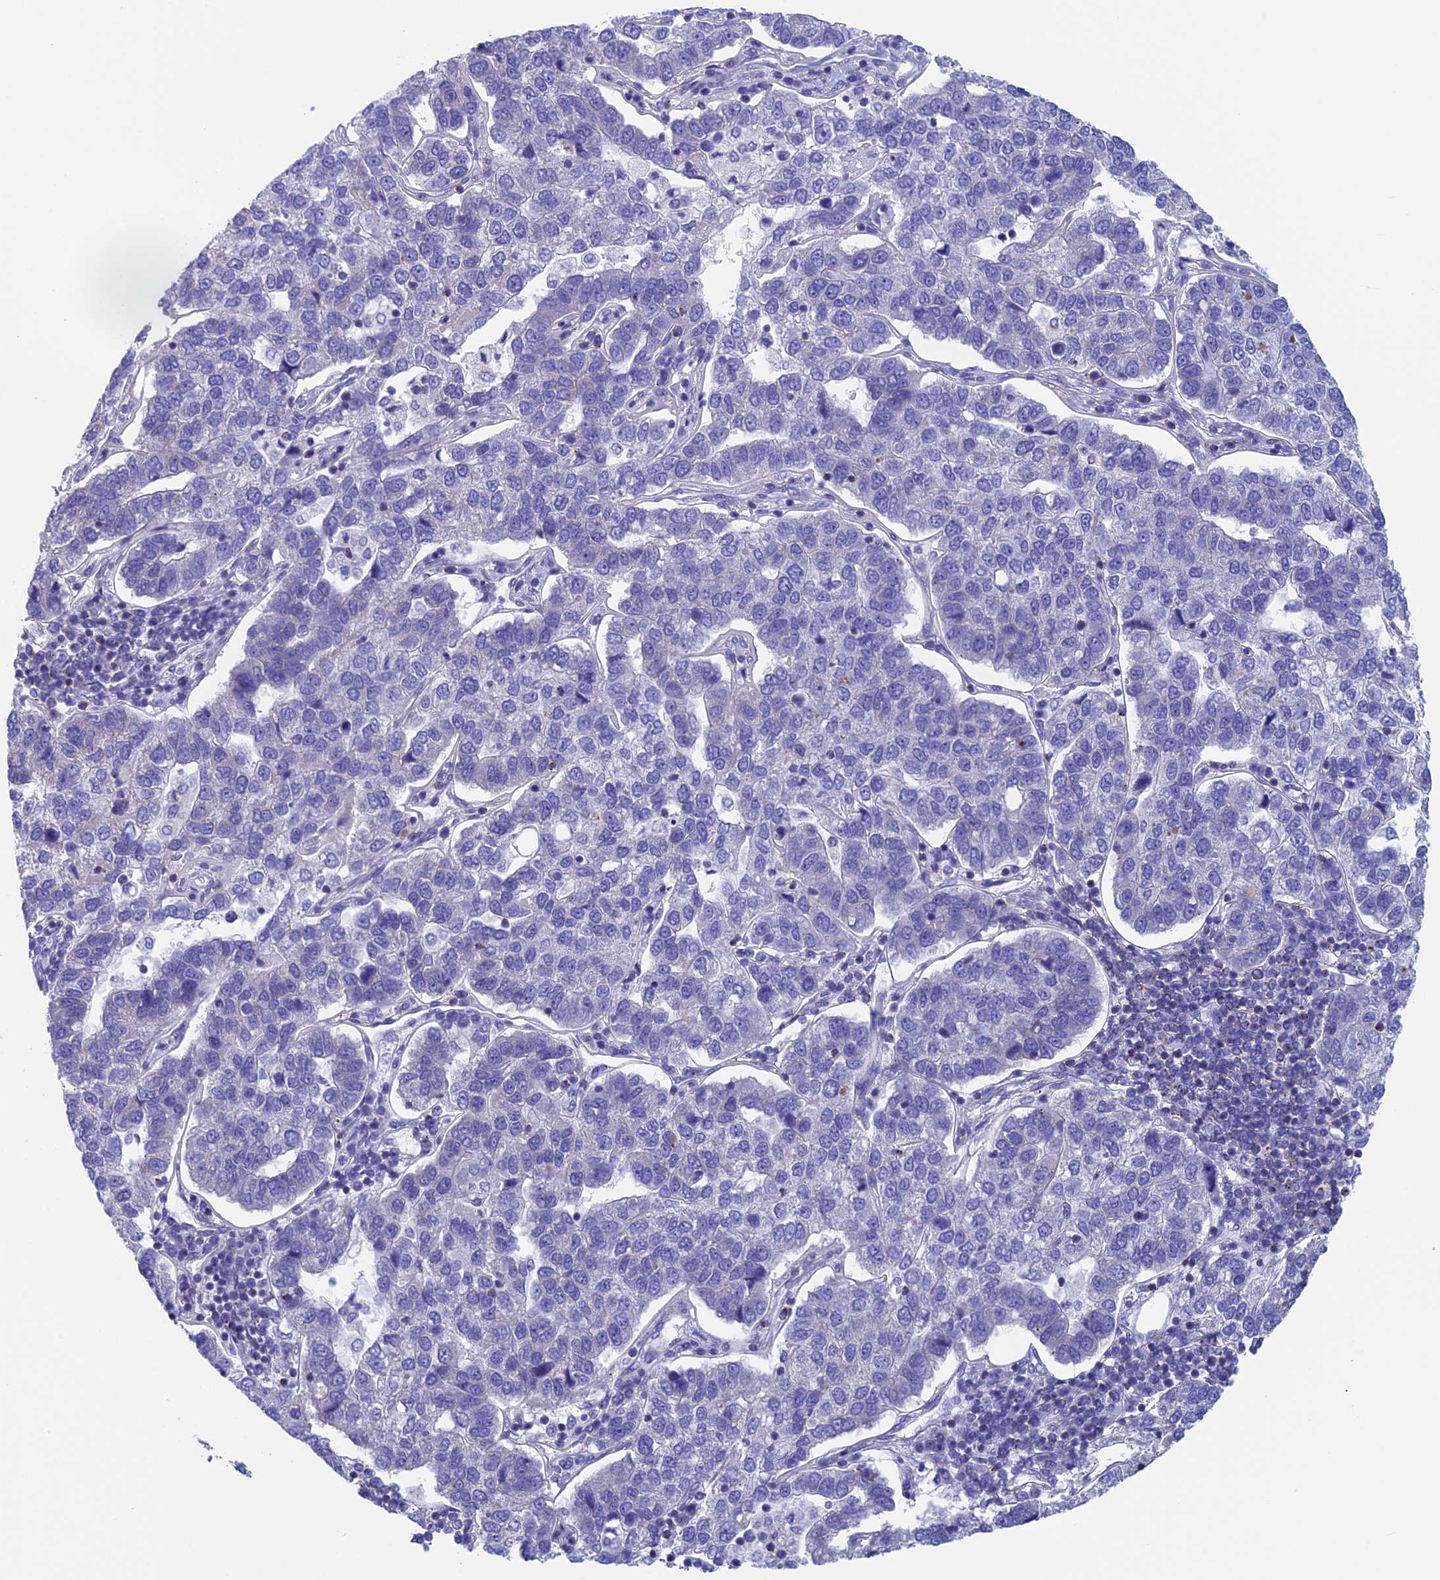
{"staining": {"intensity": "negative", "quantity": "none", "location": "none"}, "tissue": "pancreatic cancer", "cell_type": "Tumor cells", "image_type": "cancer", "snomed": [{"axis": "morphology", "description": "Adenocarcinoma, NOS"}, {"axis": "topography", "description": "Pancreas"}], "caption": "An image of pancreatic cancer stained for a protein displays no brown staining in tumor cells. Brightfield microscopy of immunohistochemistry stained with DAB (3,3'-diaminobenzidine) (brown) and hematoxylin (blue), captured at high magnification.", "gene": "SEPTIN1", "patient": {"sex": "female", "age": 61}}